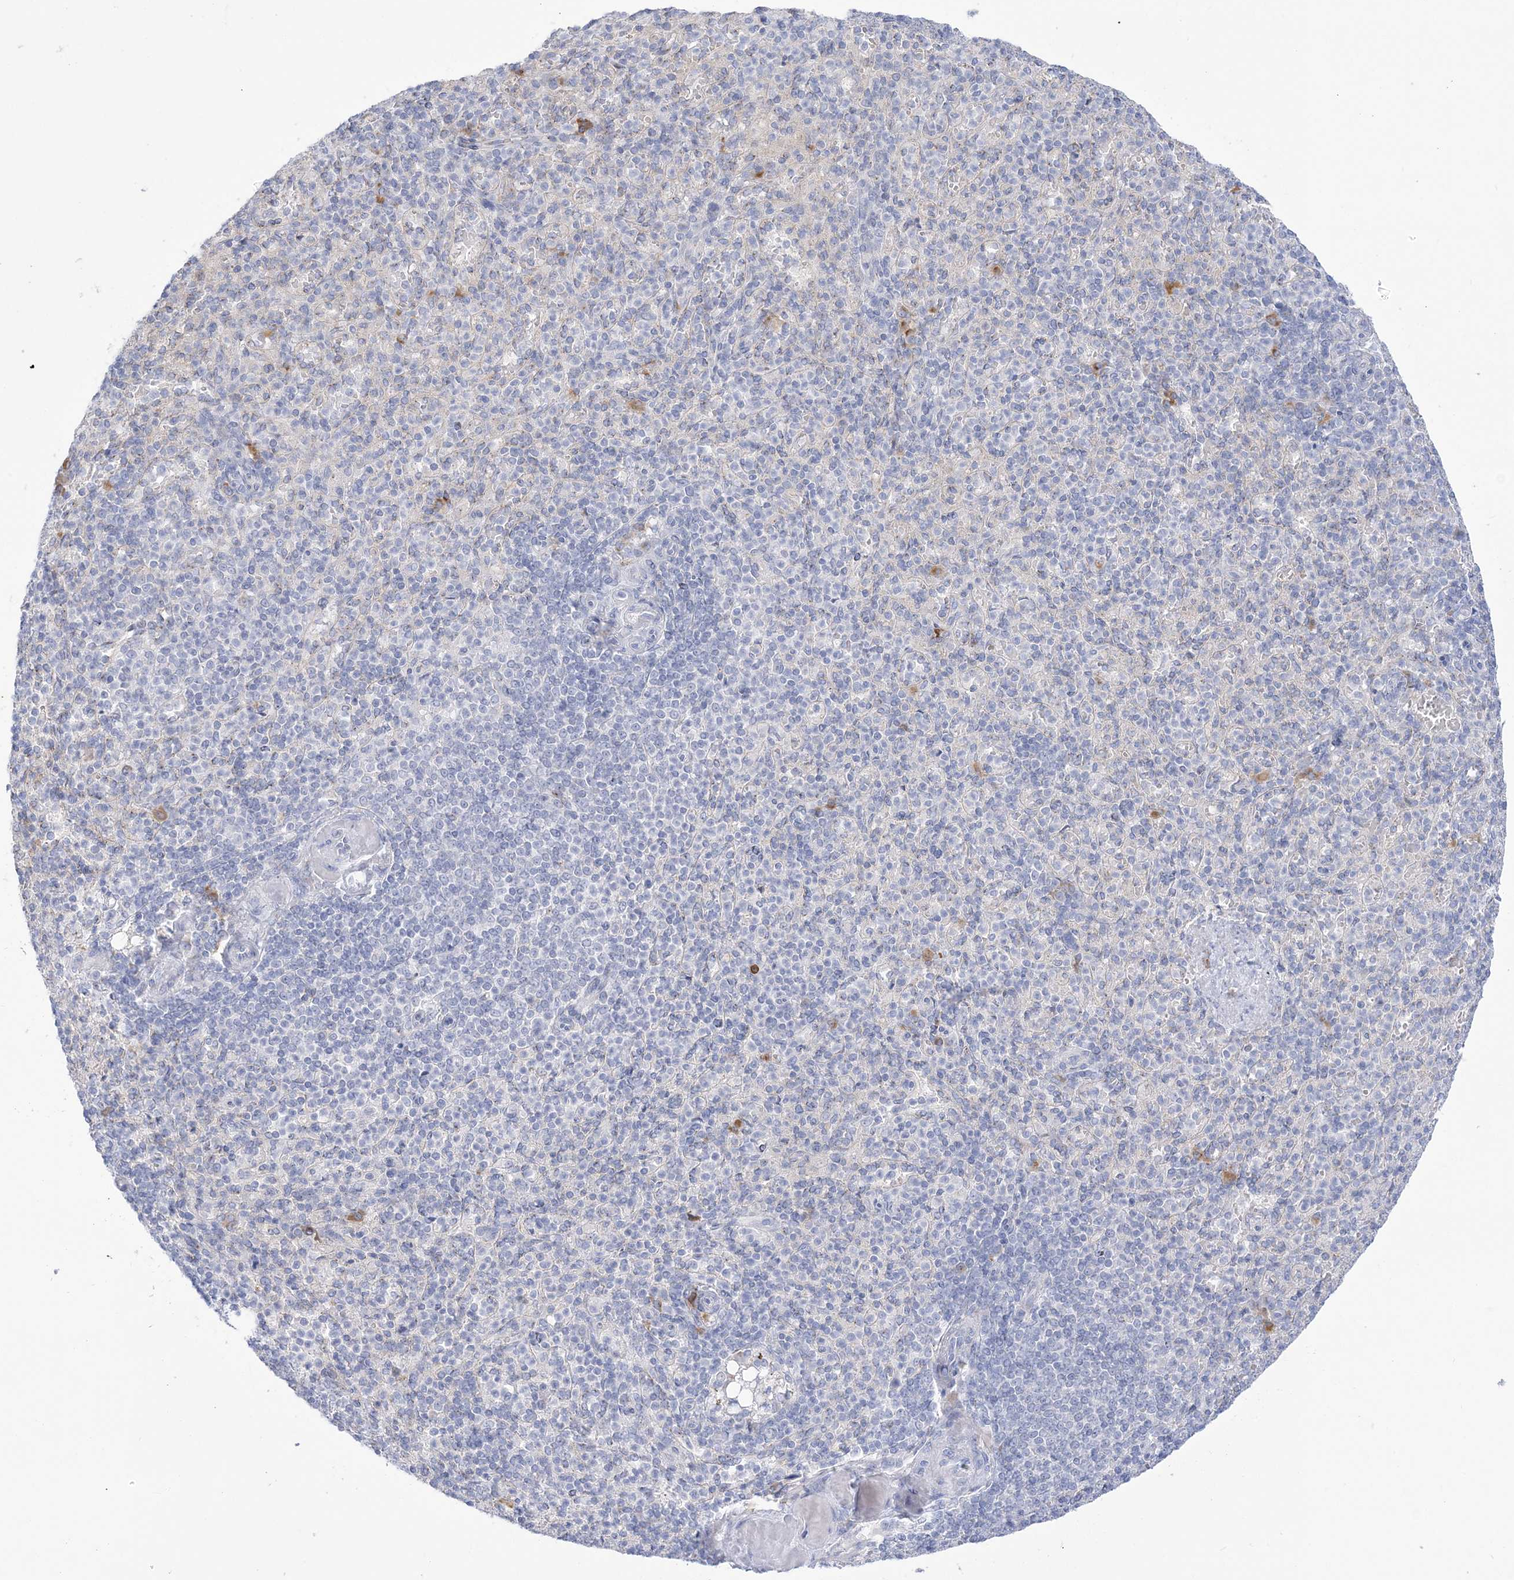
{"staining": {"intensity": "negative", "quantity": "none", "location": "none"}, "tissue": "spleen", "cell_type": "Cells in red pulp", "image_type": "normal", "snomed": [{"axis": "morphology", "description": "Normal tissue, NOS"}, {"axis": "topography", "description": "Spleen"}], "caption": "Micrograph shows no protein expression in cells in red pulp of normal spleen.", "gene": "SEMA3D", "patient": {"sex": "female", "age": 74}}